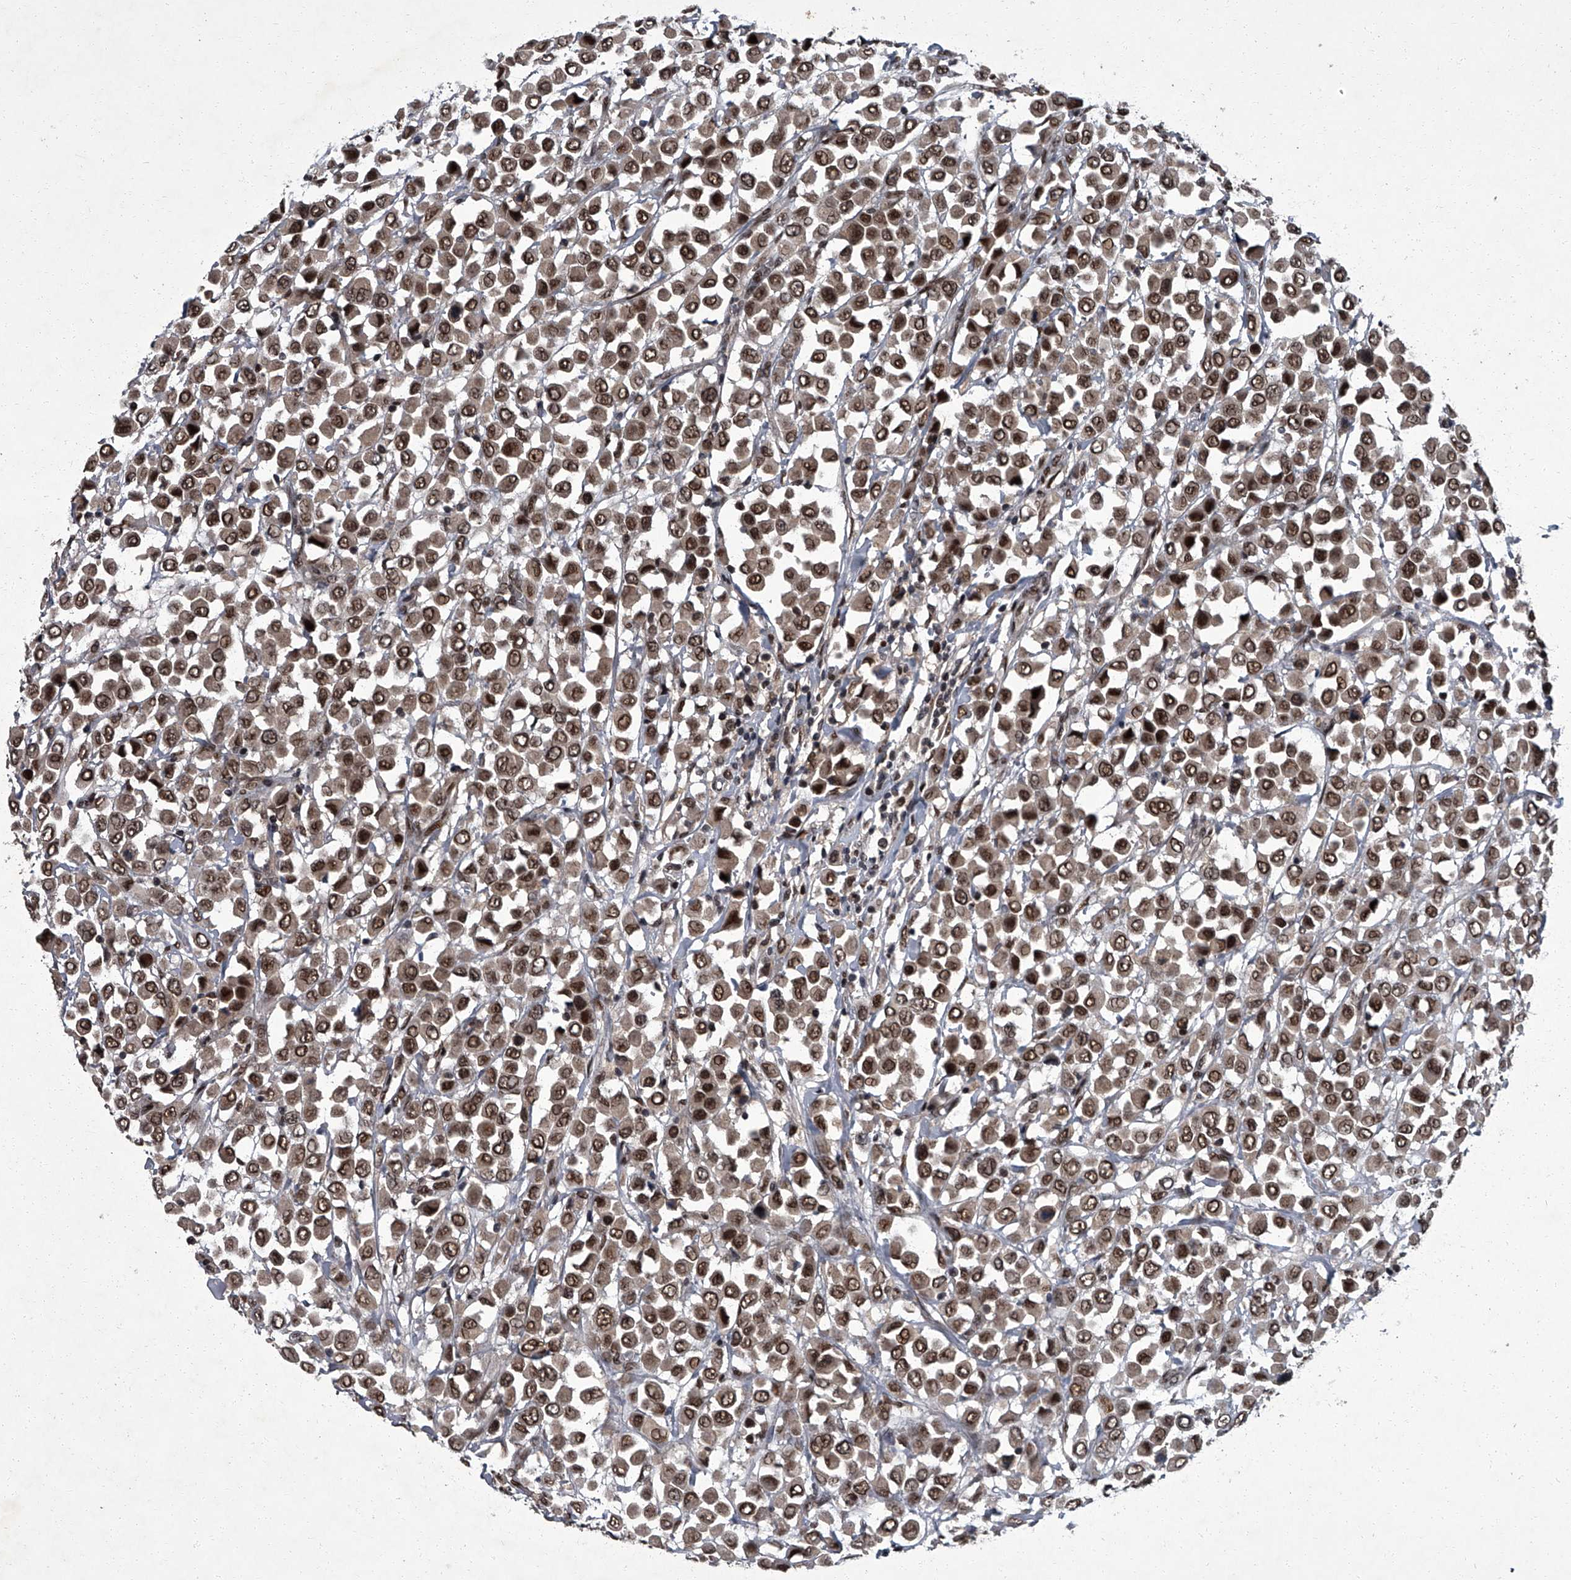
{"staining": {"intensity": "strong", "quantity": ">75%", "location": "nuclear"}, "tissue": "breast cancer", "cell_type": "Tumor cells", "image_type": "cancer", "snomed": [{"axis": "morphology", "description": "Duct carcinoma"}, {"axis": "topography", "description": "Breast"}], "caption": "Breast cancer tissue demonstrates strong nuclear staining in approximately >75% of tumor cells", "gene": "ZNF518B", "patient": {"sex": "female", "age": 61}}